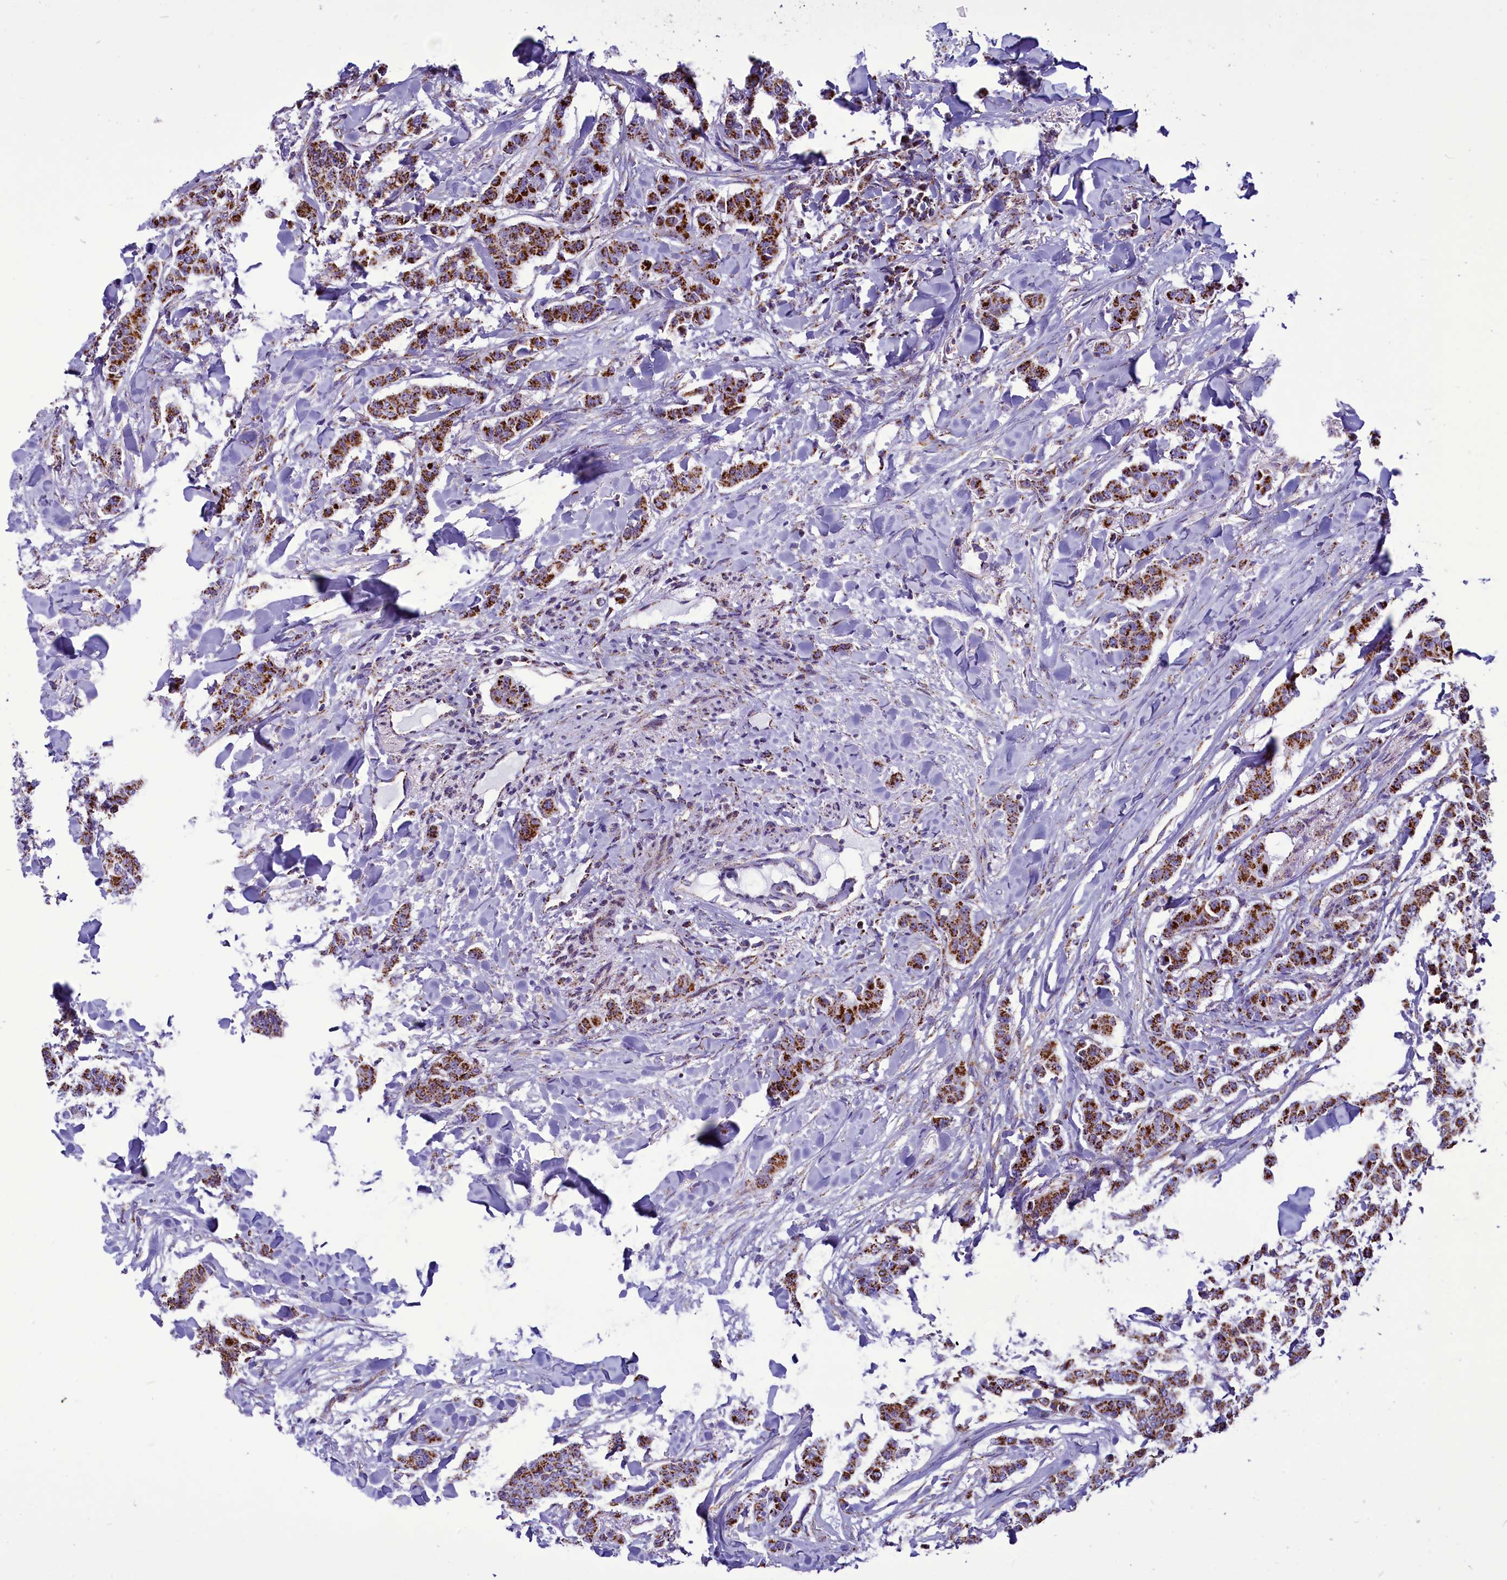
{"staining": {"intensity": "strong", "quantity": ">75%", "location": "cytoplasmic/membranous"}, "tissue": "breast cancer", "cell_type": "Tumor cells", "image_type": "cancer", "snomed": [{"axis": "morphology", "description": "Duct carcinoma"}, {"axis": "topography", "description": "Breast"}], "caption": "IHC of breast cancer (intraductal carcinoma) reveals high levels of strong cytoplasmic/membranous positivity in about >75% of tumor cells.", "gene": "ICA1L", "patient": {"sex": "female", "age": 40}}